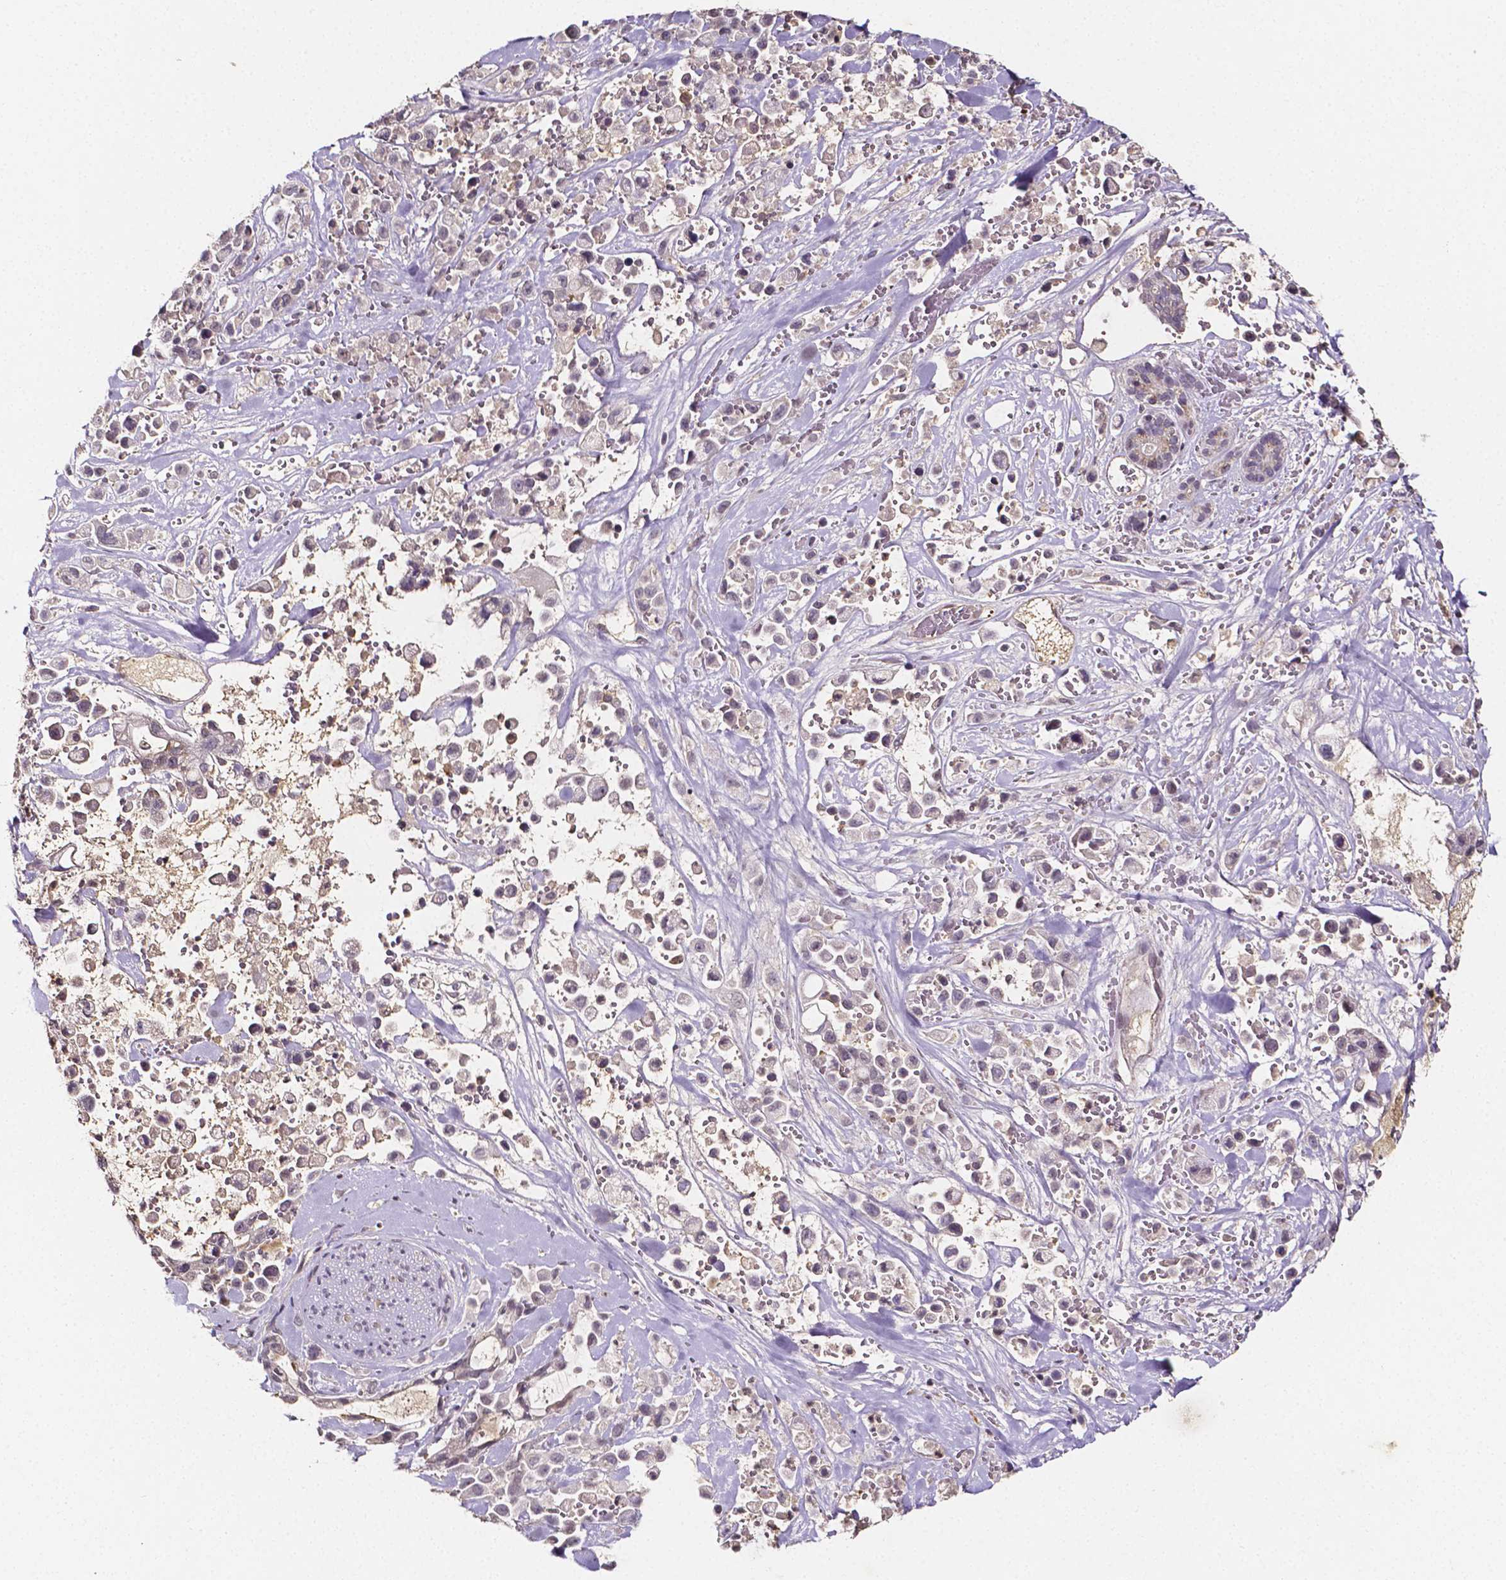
{"staining": {"intensity": "negative", "quantity": "none", "location": "none"}, "tissue": "pancreatic cancer", "cell_type": "Tumor cells", "image_type": "cancer", "snomed": [{"axis": "morphology", "description": "Adenocarcinoma, NOS"}, {"axis": "topography", "description": "Pancreas"}], "caption": "Protein analysis of adenocarcinoma (pancreatic) demonstrates no significant positivity in tumor cells. (Brightfield microscopy of DAB IHC at high magnification).", "gene": "NRGN", "patient": {"sex": "male", "age": 44}}